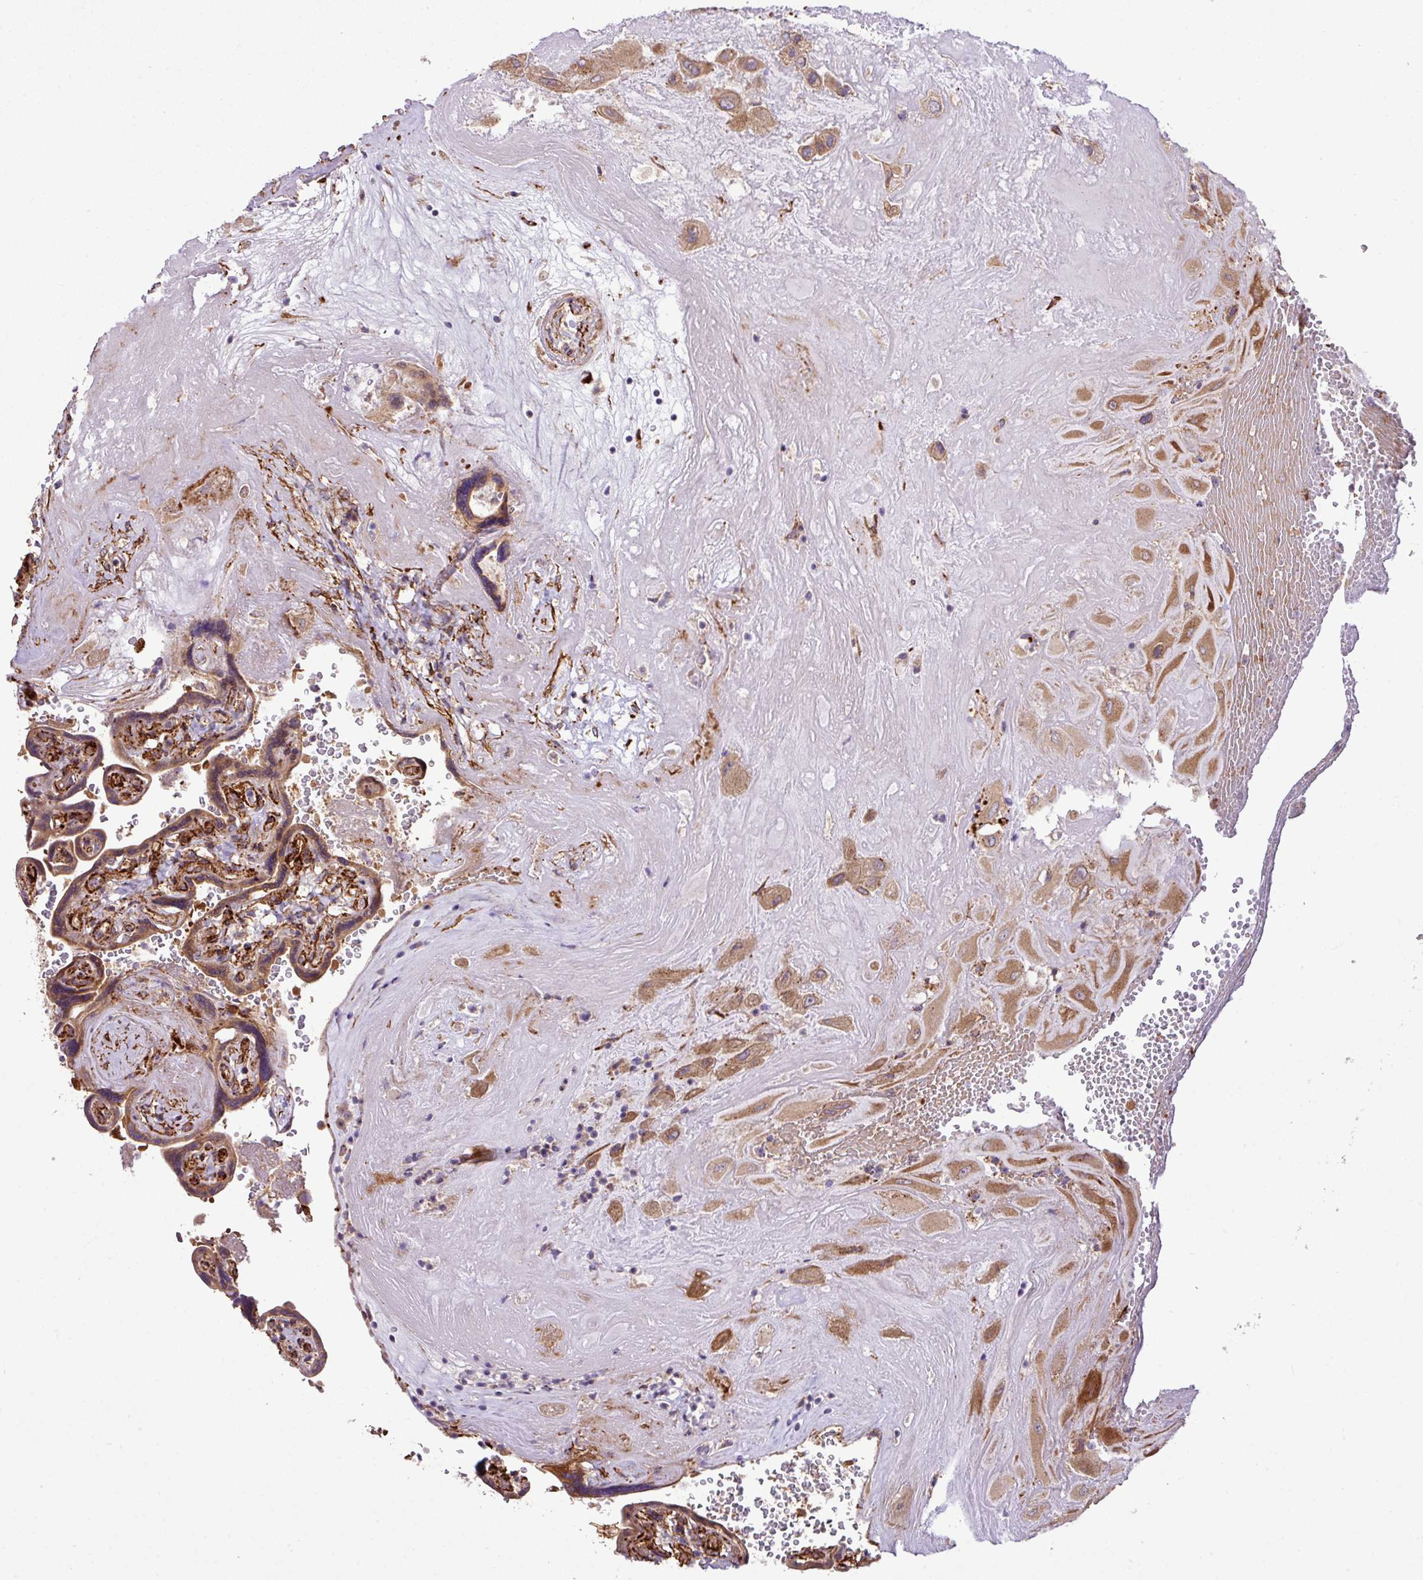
{"staining": {"intensity": "moderate", "quantity": ">75%", "location": "cytoplasmic/membranous"}, "tissue": "placenta", "cell_type": "Decidual cells", "image_type": "normal", "snomed": [{"axis": "morphology", "description": "Normal tissue, NOS"}, {"axis": "topography", "description": "Placenta"}], "caption": "This image exhibits unremarkable placenta stained with immunohistochemistry to label a protein in brown. The cytoplasmic/membranous of decidual cells show moderate positivity for the protein. Nuclei are counter-stained blue.", "gene": "FAM47E", "patient": {"sex": "female", "age": 32}}